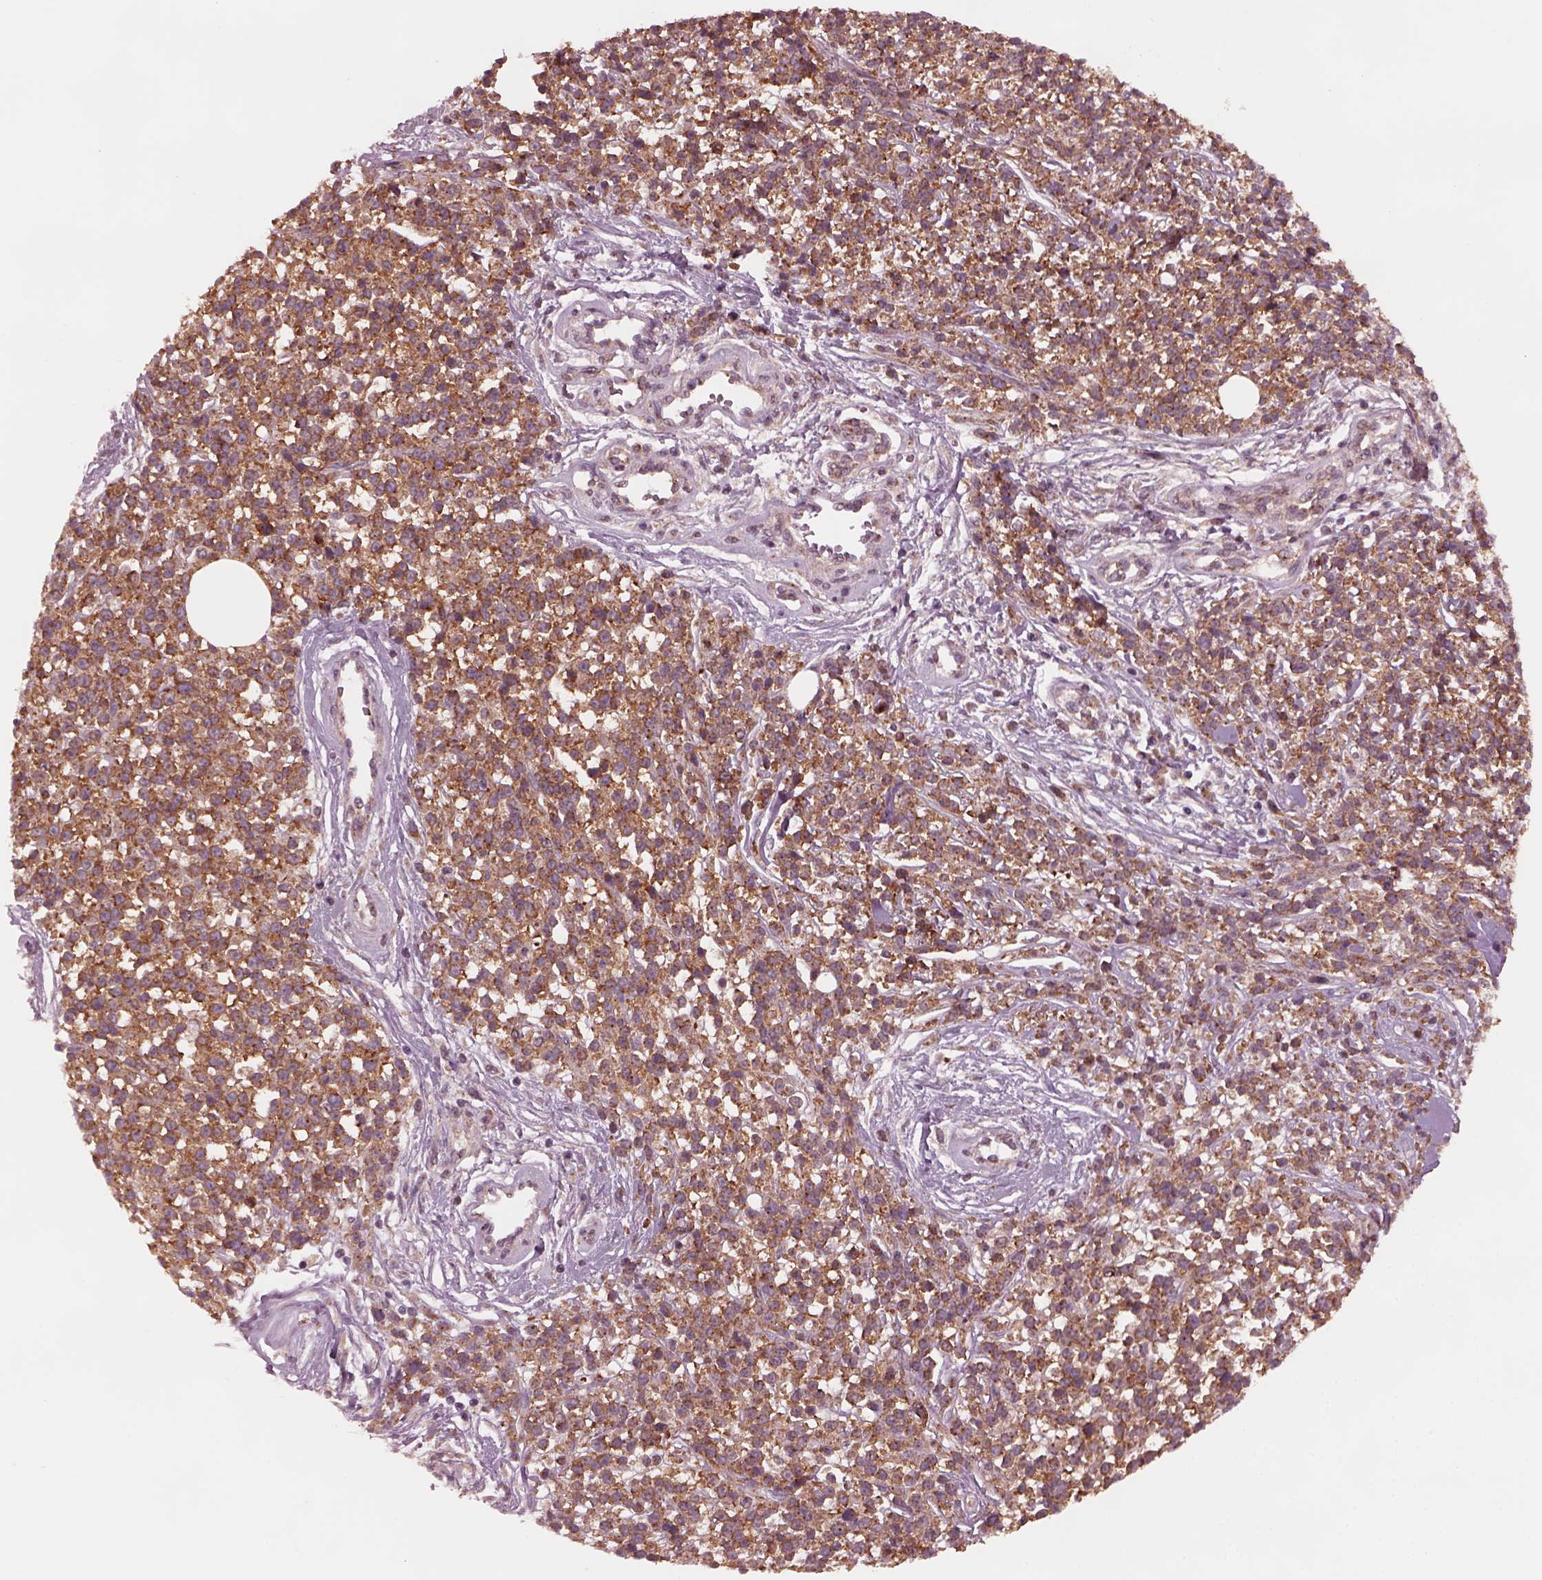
{"staining": {"intensity": "strong", "quantity": ">75%", "location": "cytoplasmic/membranous"}, "tissue": "melanoma", "cell_type": "Tumor cells", "image_type": "cancer", "snomed": [{"axis": "morphology", "description": "Malignant melanoma, NOS"}, {"axis": "topography", "description": "Skin"}, {"axis": "topography", "description": "Skin of trunk"}], "caption": "The image displays a brown stain indicating the presence of a protein in the cytoplasmic/membranous of tumor cells in melanoma.", "gene": "TUBG1", "patient": {"sex": "male", "age": 74}}